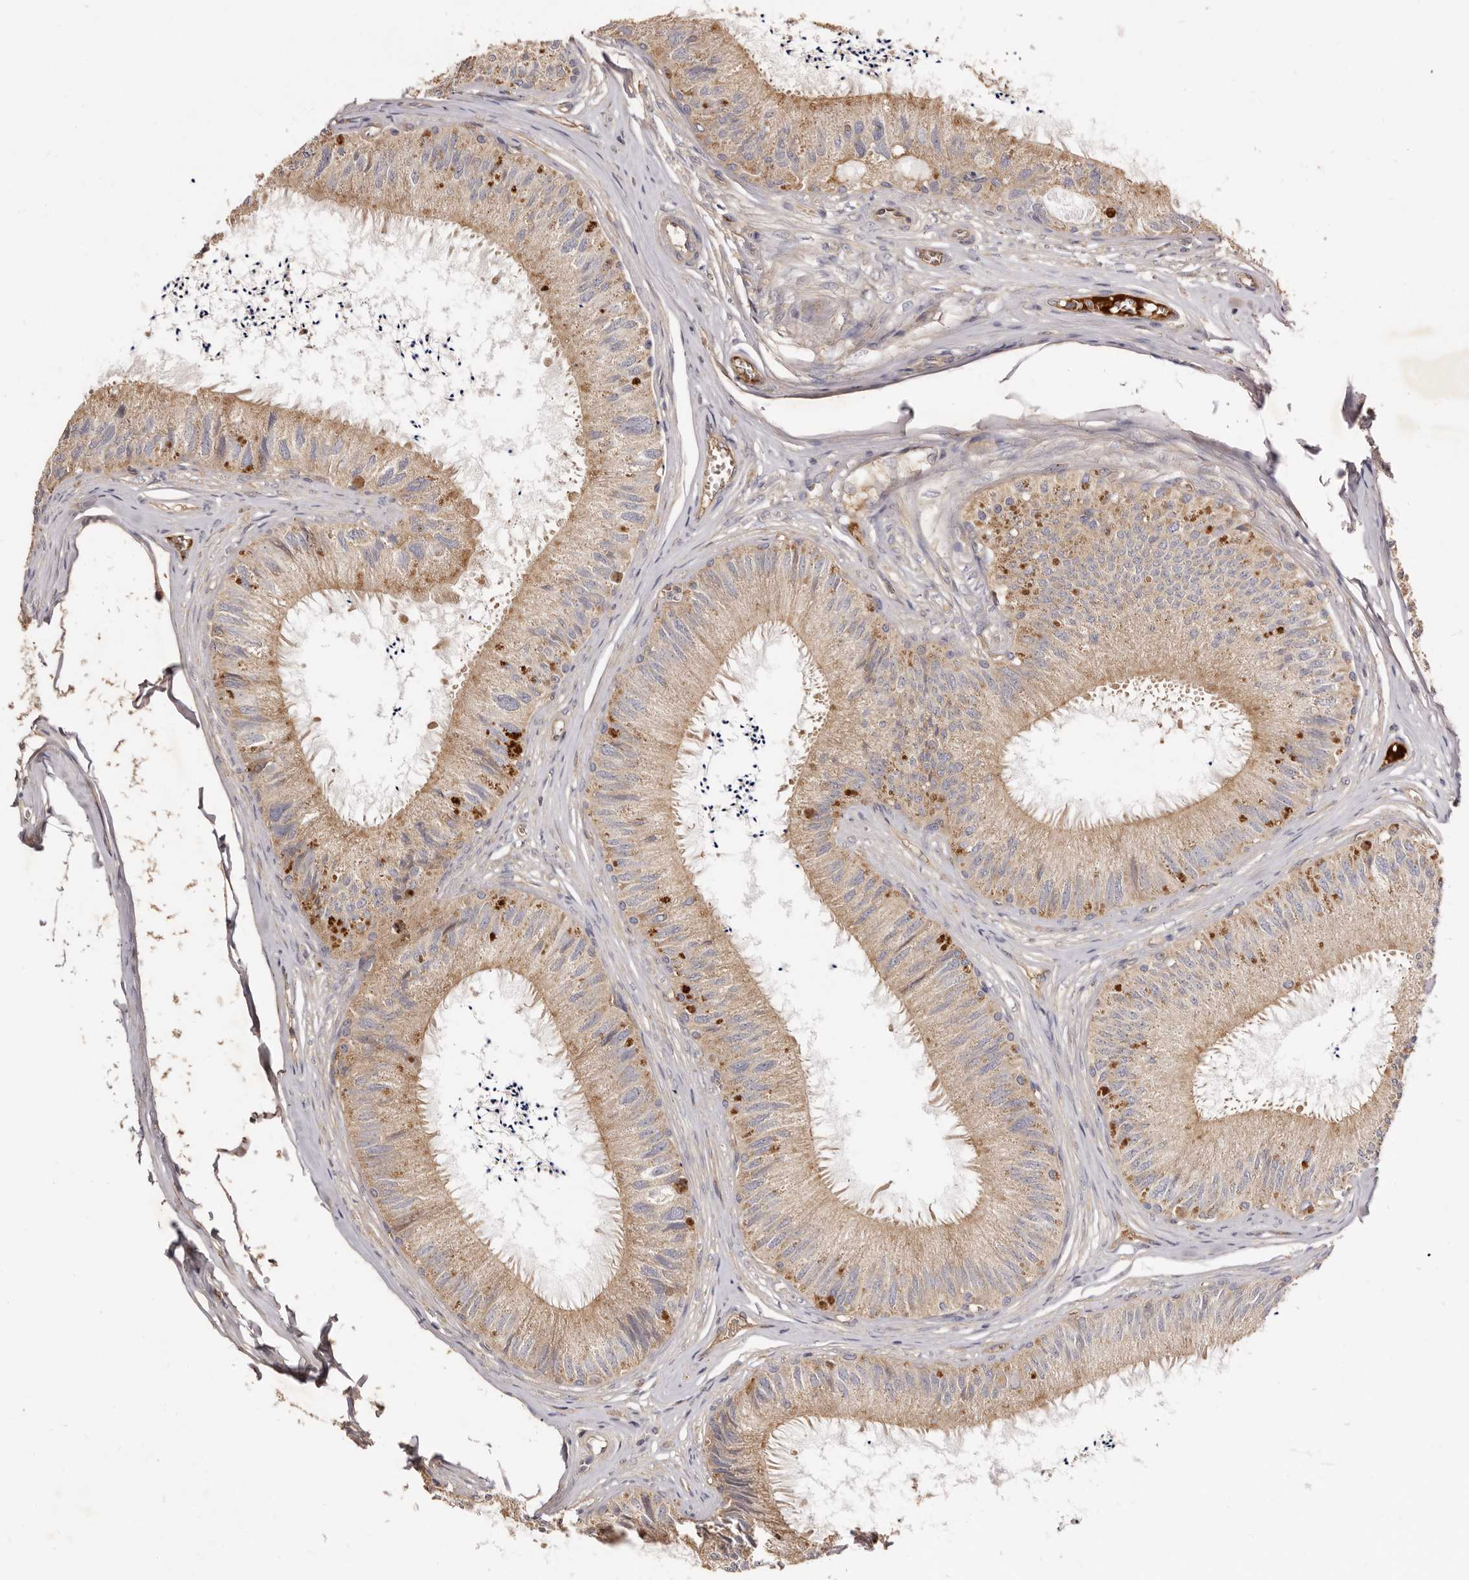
{"staining": {"intensity": "moderate", "quantity": ">75%", "location": "cytoplasmic/membranous"}, "tissue": "epididymis", "cell_type": "Glandular cells", "image_type": "normal", "snomed": [{"axis": "morphology", "description": "Normal tissue, NOS"}, {"axis": "topography", "description": "Epididymis"}], "caption": "Normal epididymis was stained to show a protein in brown. There is medium levels of moderate cytoplasmic/membranous positivity in approximately >75% of glandular cells. Using DAB (3,3'-diaminobenzidine) (brown) and hematoxylin (blue) stains, captured at high magnification using brightfield microscopy.", "gene": "ADAMTS9", "patient": {"sex": "male", "age": 79}}